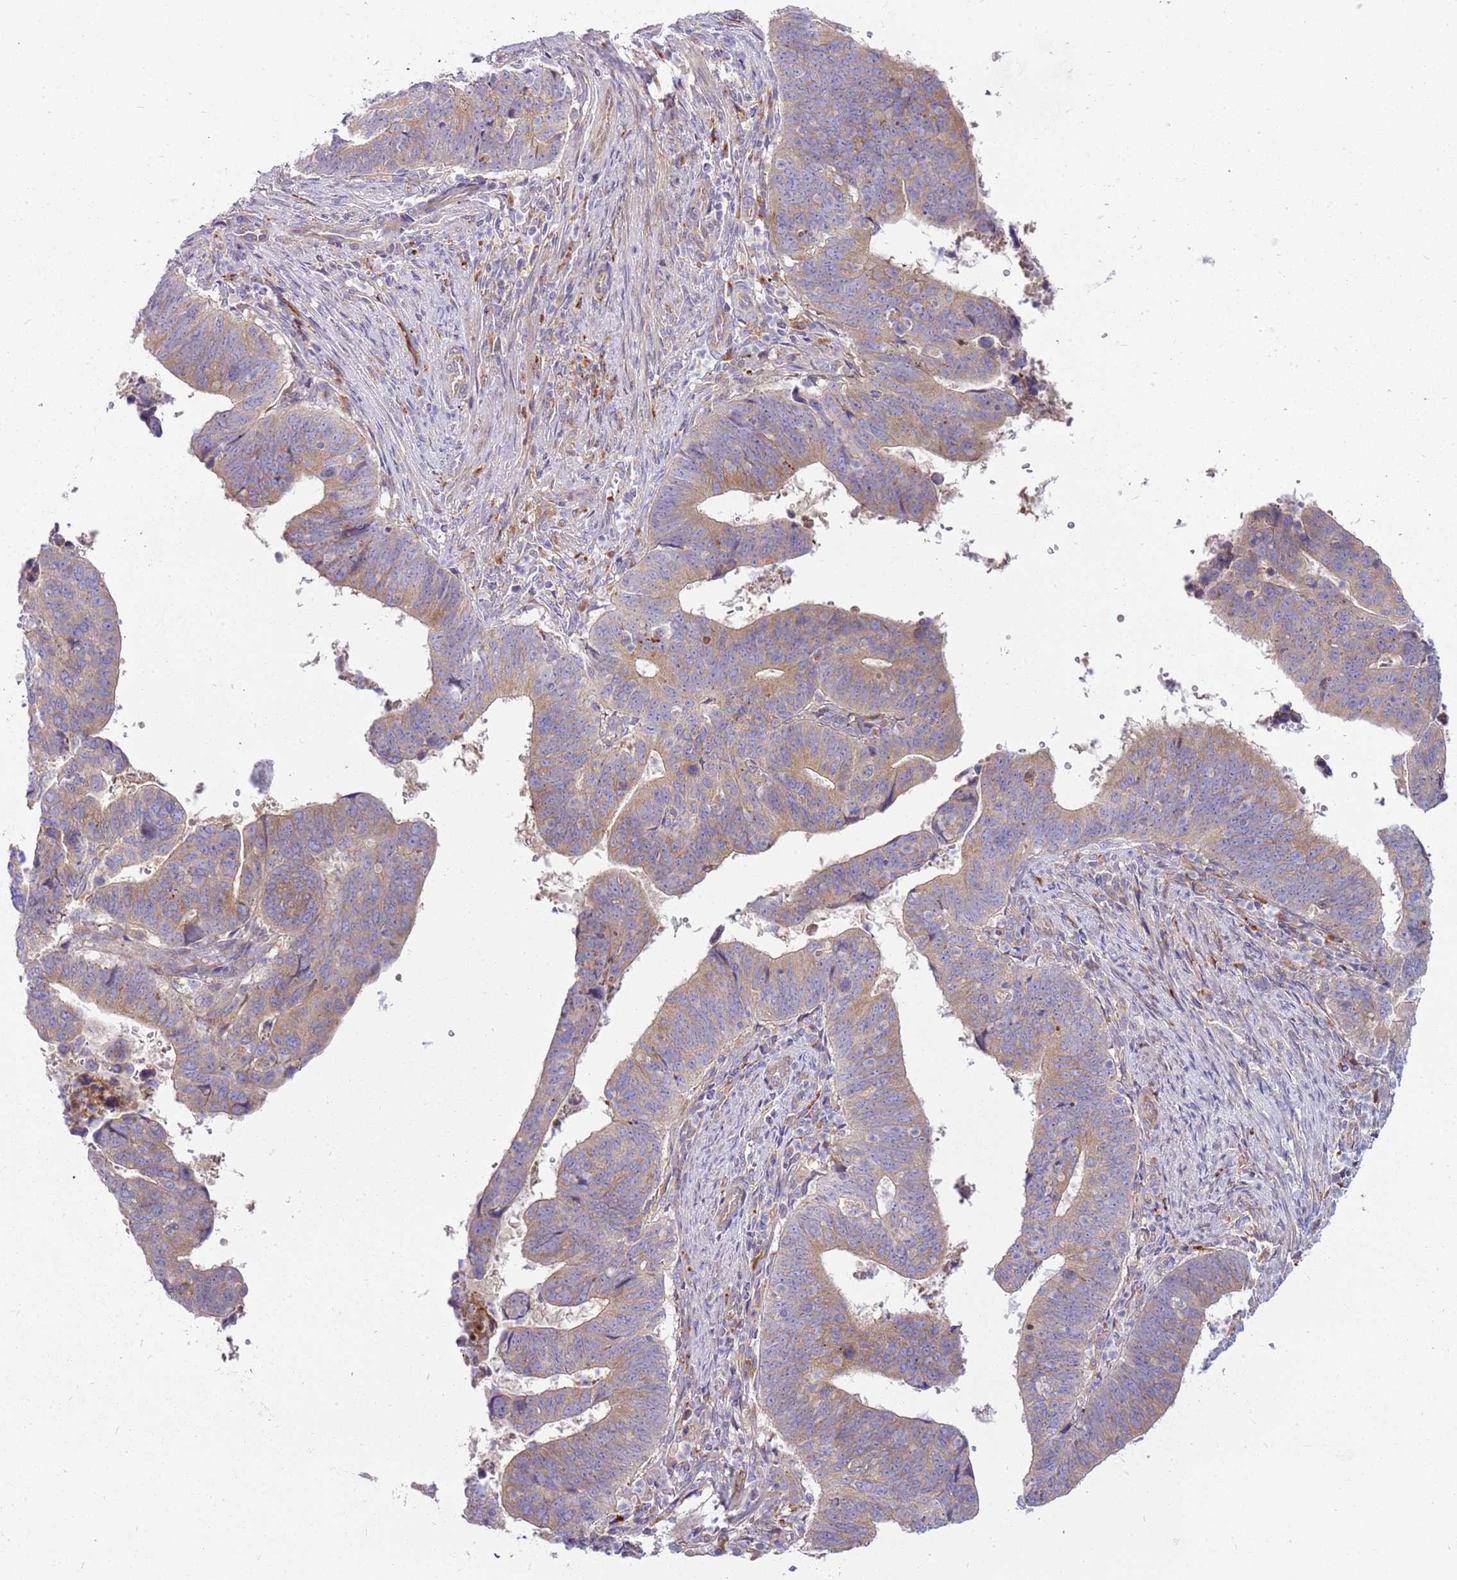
{"staining": {"intensity": "weak", "quantity": ">75%", "location": "cytoplasmic/membranous"}, "tissue": "stomach cancer", "cell_type": "Tumor cells", "image_type": "cancer", "snomed": [{"axis": "morphology", "description": "Adenocarcinoma, NOS"}, {"axis": "topography", "description": "Stomach"}], "caption": "Stomach adenocarcinoma tissue reveals weak cytoplasmic/membranous staining in about >75% of tumor cells, visualized by immunohistochemistry.", "gene": "EMC1", "patient": {"sex": "male", "age": 59}}